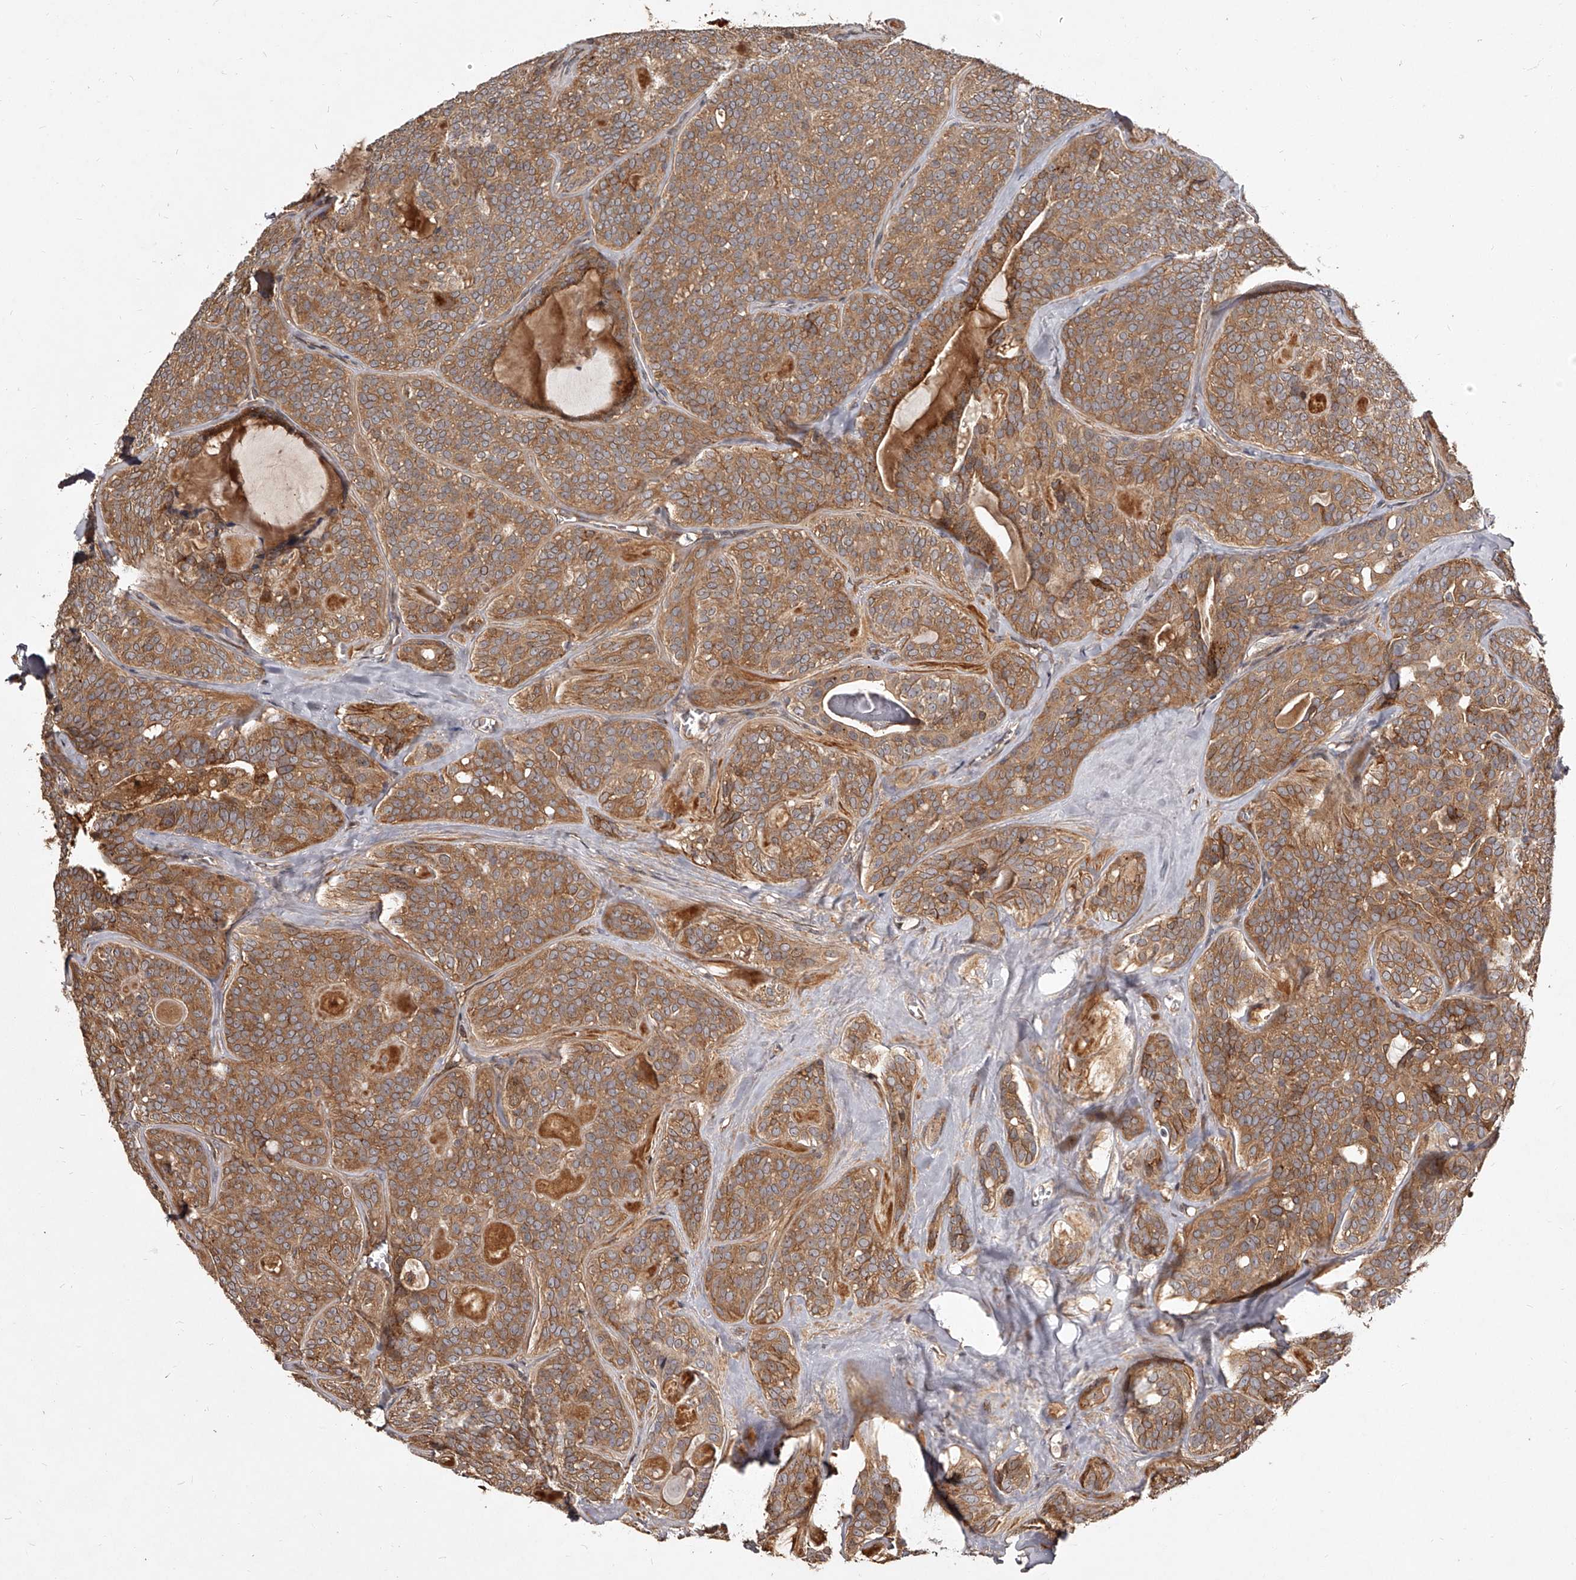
{"staining": {"intensity": "moderate", "quantity": ">75%", "location": "cytoplasmic/membranous"}, "tissue": "head and neck cancer", "cell_type": "Tumor cells", "image_type": "cancer", "snomed": [{"axis": "morphology", "description": "Adenocarcinoma, NOS"}, {"axis": "topography", "description": "Head-Neck"}], "caption": "A photomicrograph of head and neck cancer stained for a protein exhibits moderate cytoplasmic/membranous brown staining in tumor cells.", "gene": "CRYZL1", "patient": {"sex": "male", "age": 66}}